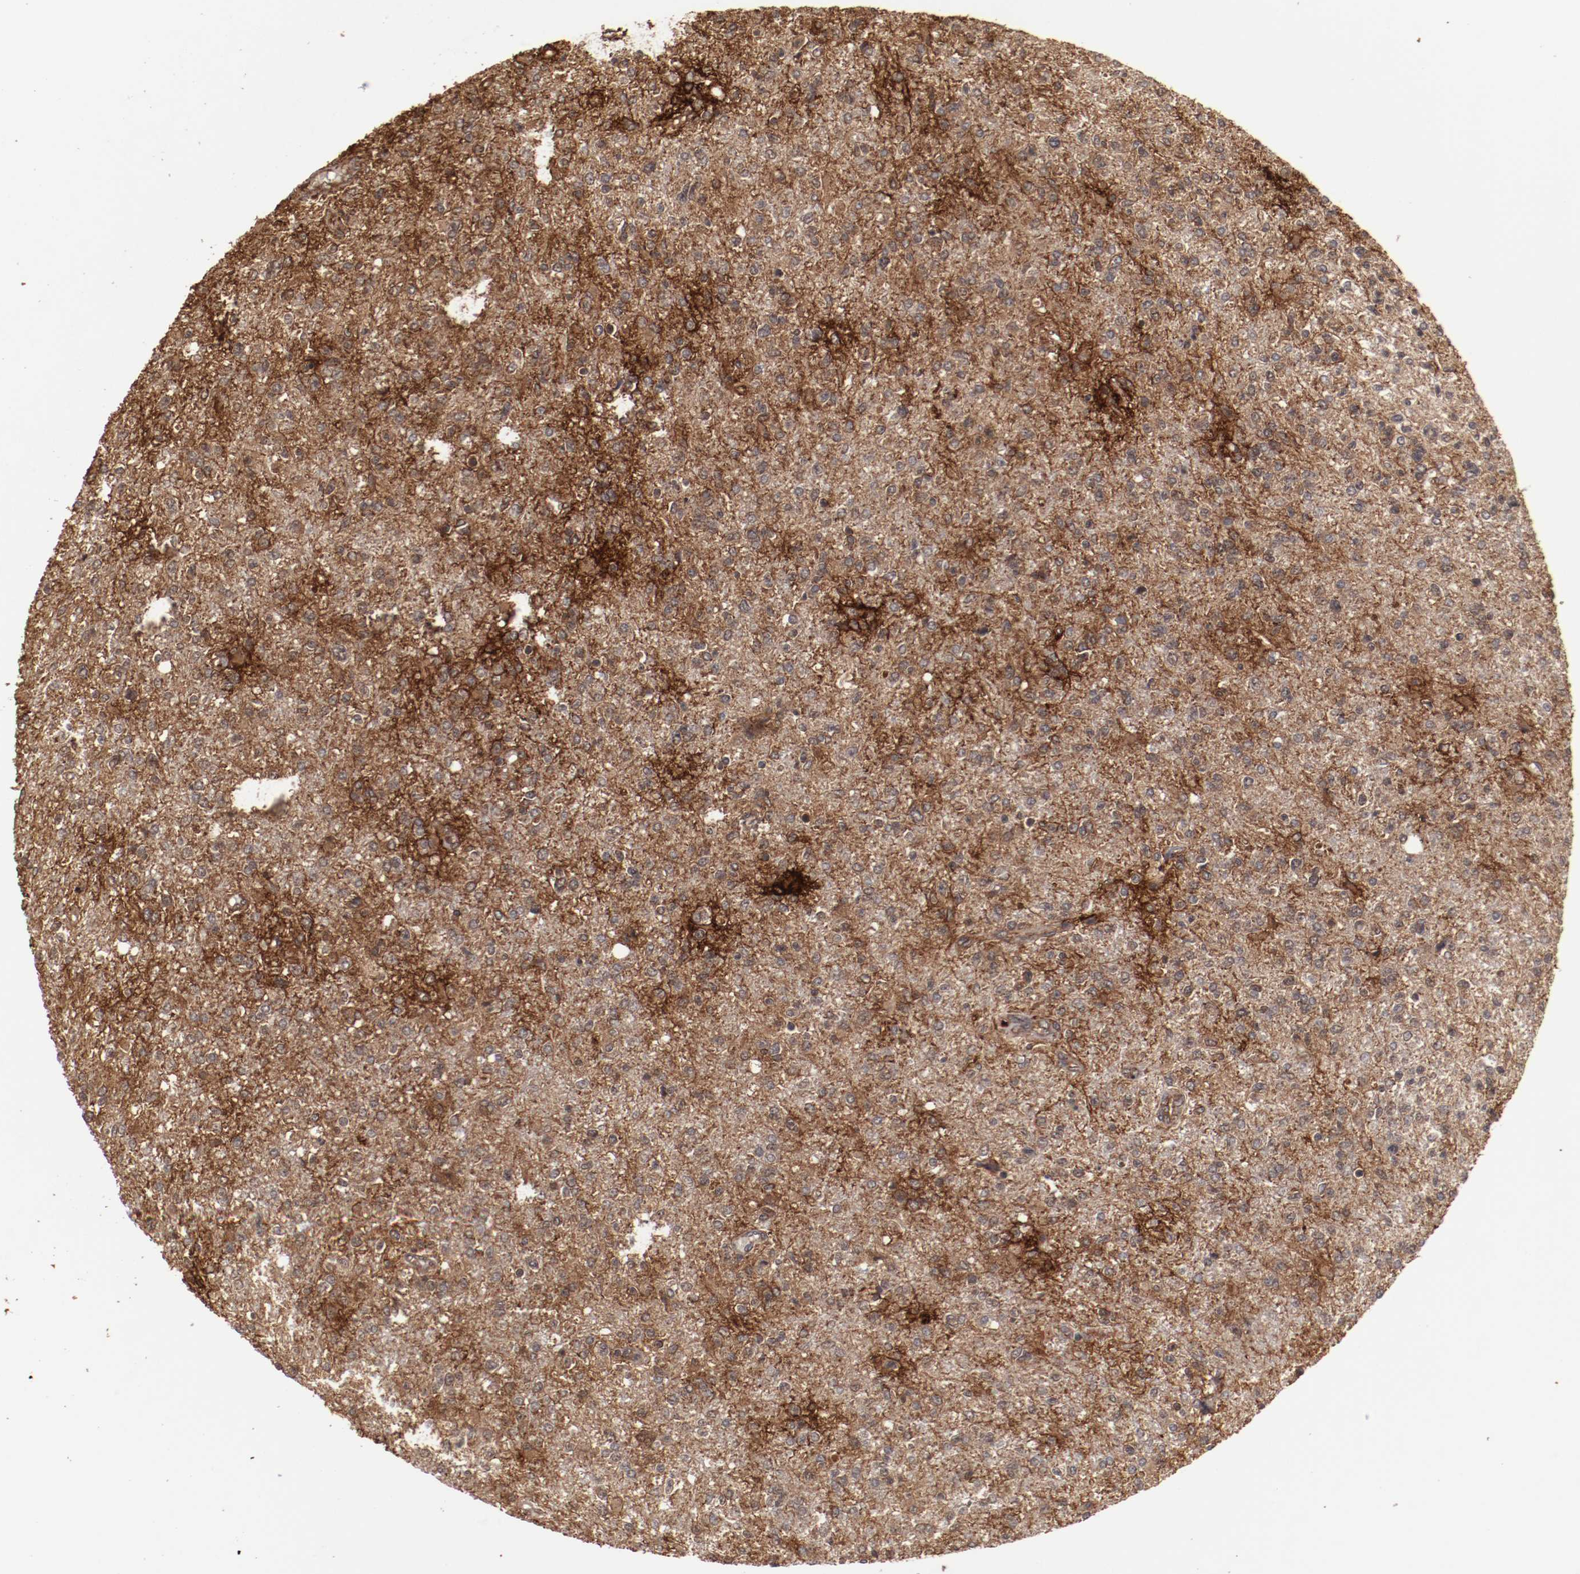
{"staining": {"intensity": "moderate", "quantity": ">75%", "location": "cytoplasmic/membranous"}, "tissue": "glioma", "cell_type": "Tumor cells", "image_type": "cancer", "snomed": [{"axis": "morphology", "description": "Glioma, malignant, High grade"}, {"axis": "topography", "description": "Cerebral cortex"}], "caption": "Human malignant glioma (high-grade) stained with a brown dye exhibits moderate cytoplasmic/membranous positive expression in approximately >75% of tumor cells.", "gene": "TENM1", "patient": {"sex": "male", "age": 76}}